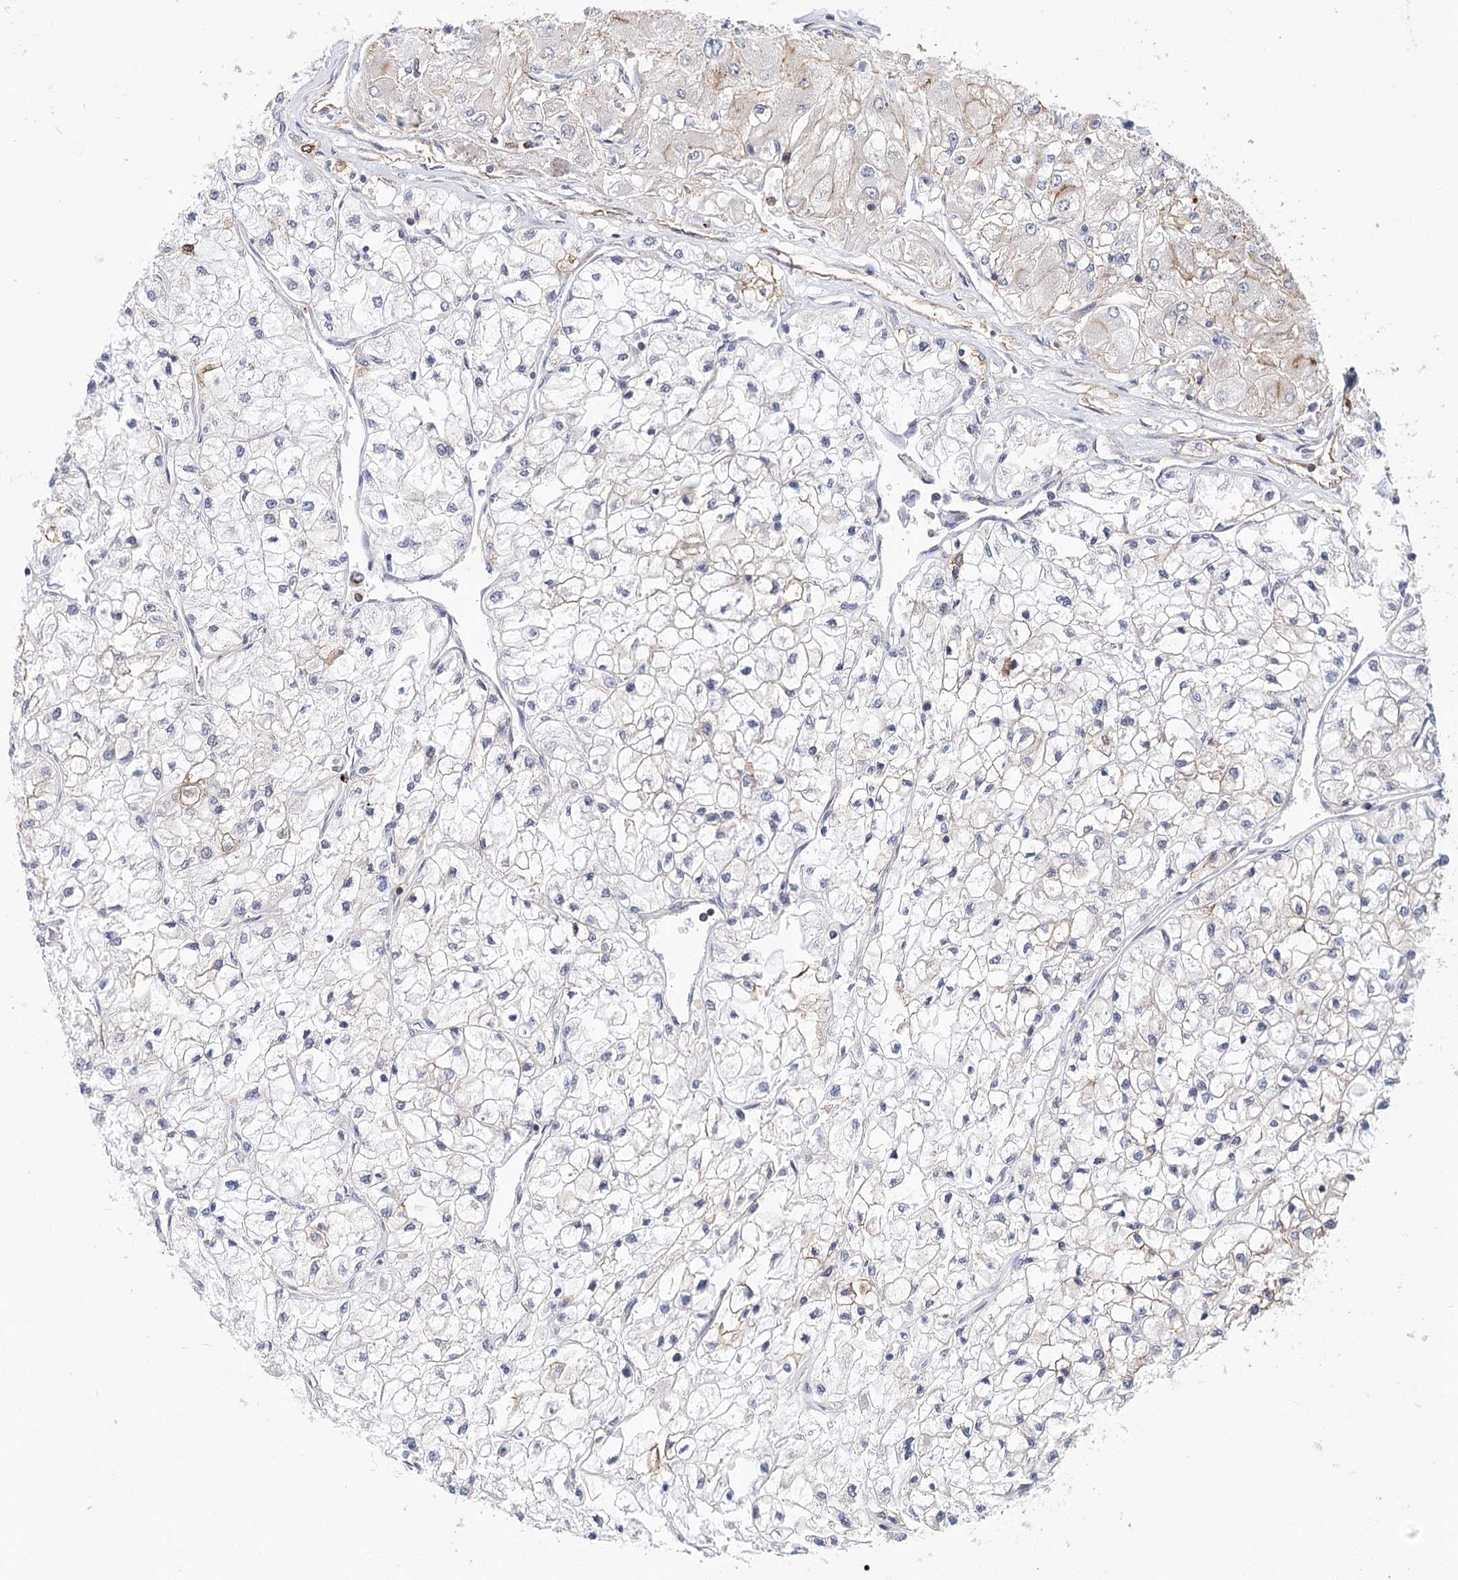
{"staining": {"intensity": "negative", "quantity": "none", "location": "none"}, "tissue": "renal cancer", "cell_type": "Tumor cells", "image_type": "cancer", "snomed": [{"axis": "morphology", "description": "Adenocarcinoma, NOS"}, {"axis": "topography", "description": "Kidney"}], "caption": "A micrograph of renal cancer (adenocarcinoma) stained for a protein displays no brown staining in tumor cells. Nuclei are stained in blue.", "gene": "TMEM218", "patient": {"sex": "male", "age": 80}}